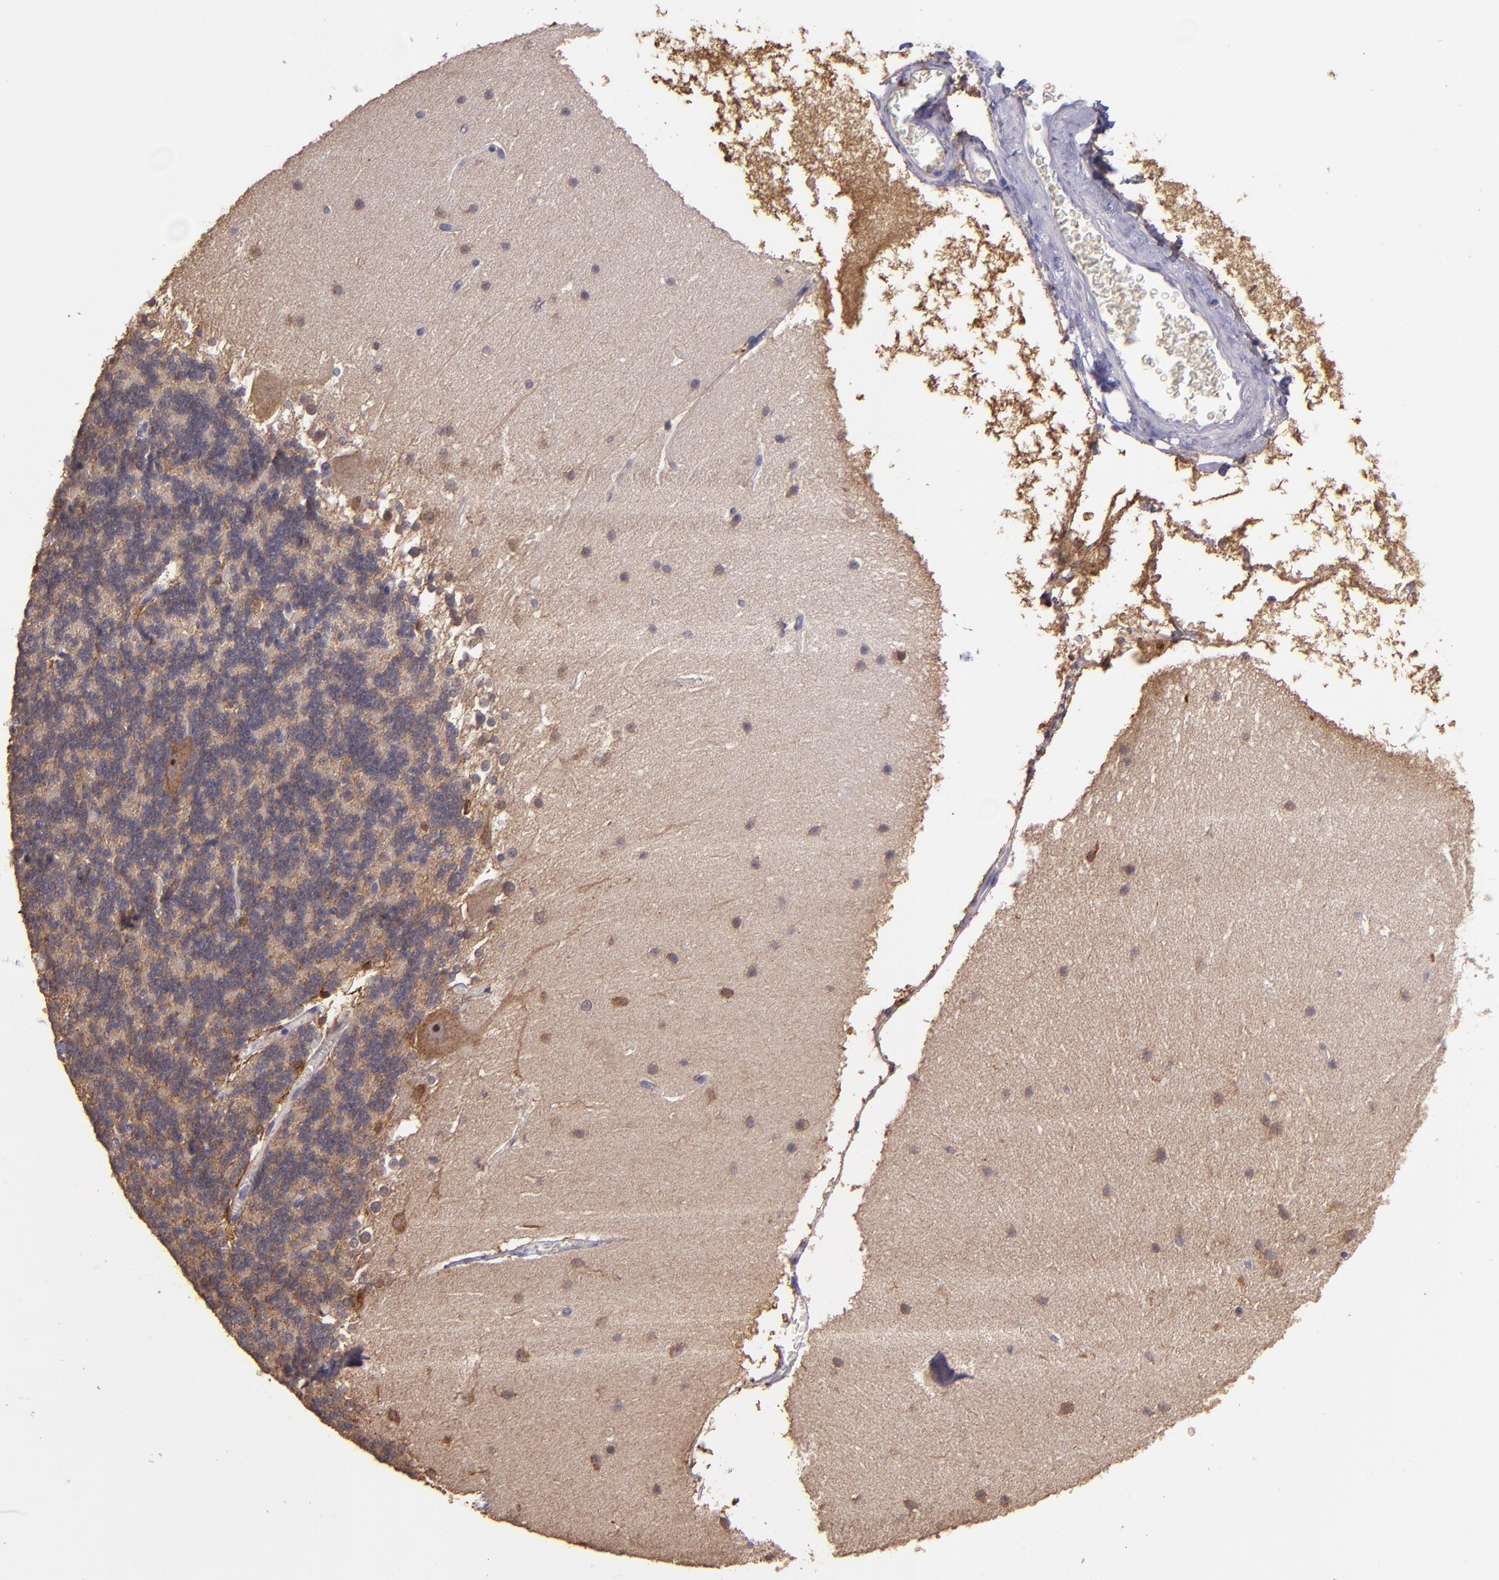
{"staining": {"intensity": "moderate", "quantity": ">75%", "location": "cytoplasmic/membranous"}, "tissue": "cerebellum", "cell_type": "Cells in granular layer", "image_type": "normal", "snomed": [{"axis": "morphology", "description": "Normal tissue, NOS"}, {"axis": "topography", "description": "Cerebellum"}], "caption": "Immunohistochemical staining of unremarkable cerebellum reveals medium levels of moderate cytoplasmic/membranous expression in about >75% of cells in granular layer. (Brightfield microscopy of DAB IHC at high magnification).", "gene": "PAPPA", "patient": {"sex": "female", "age": 19}}